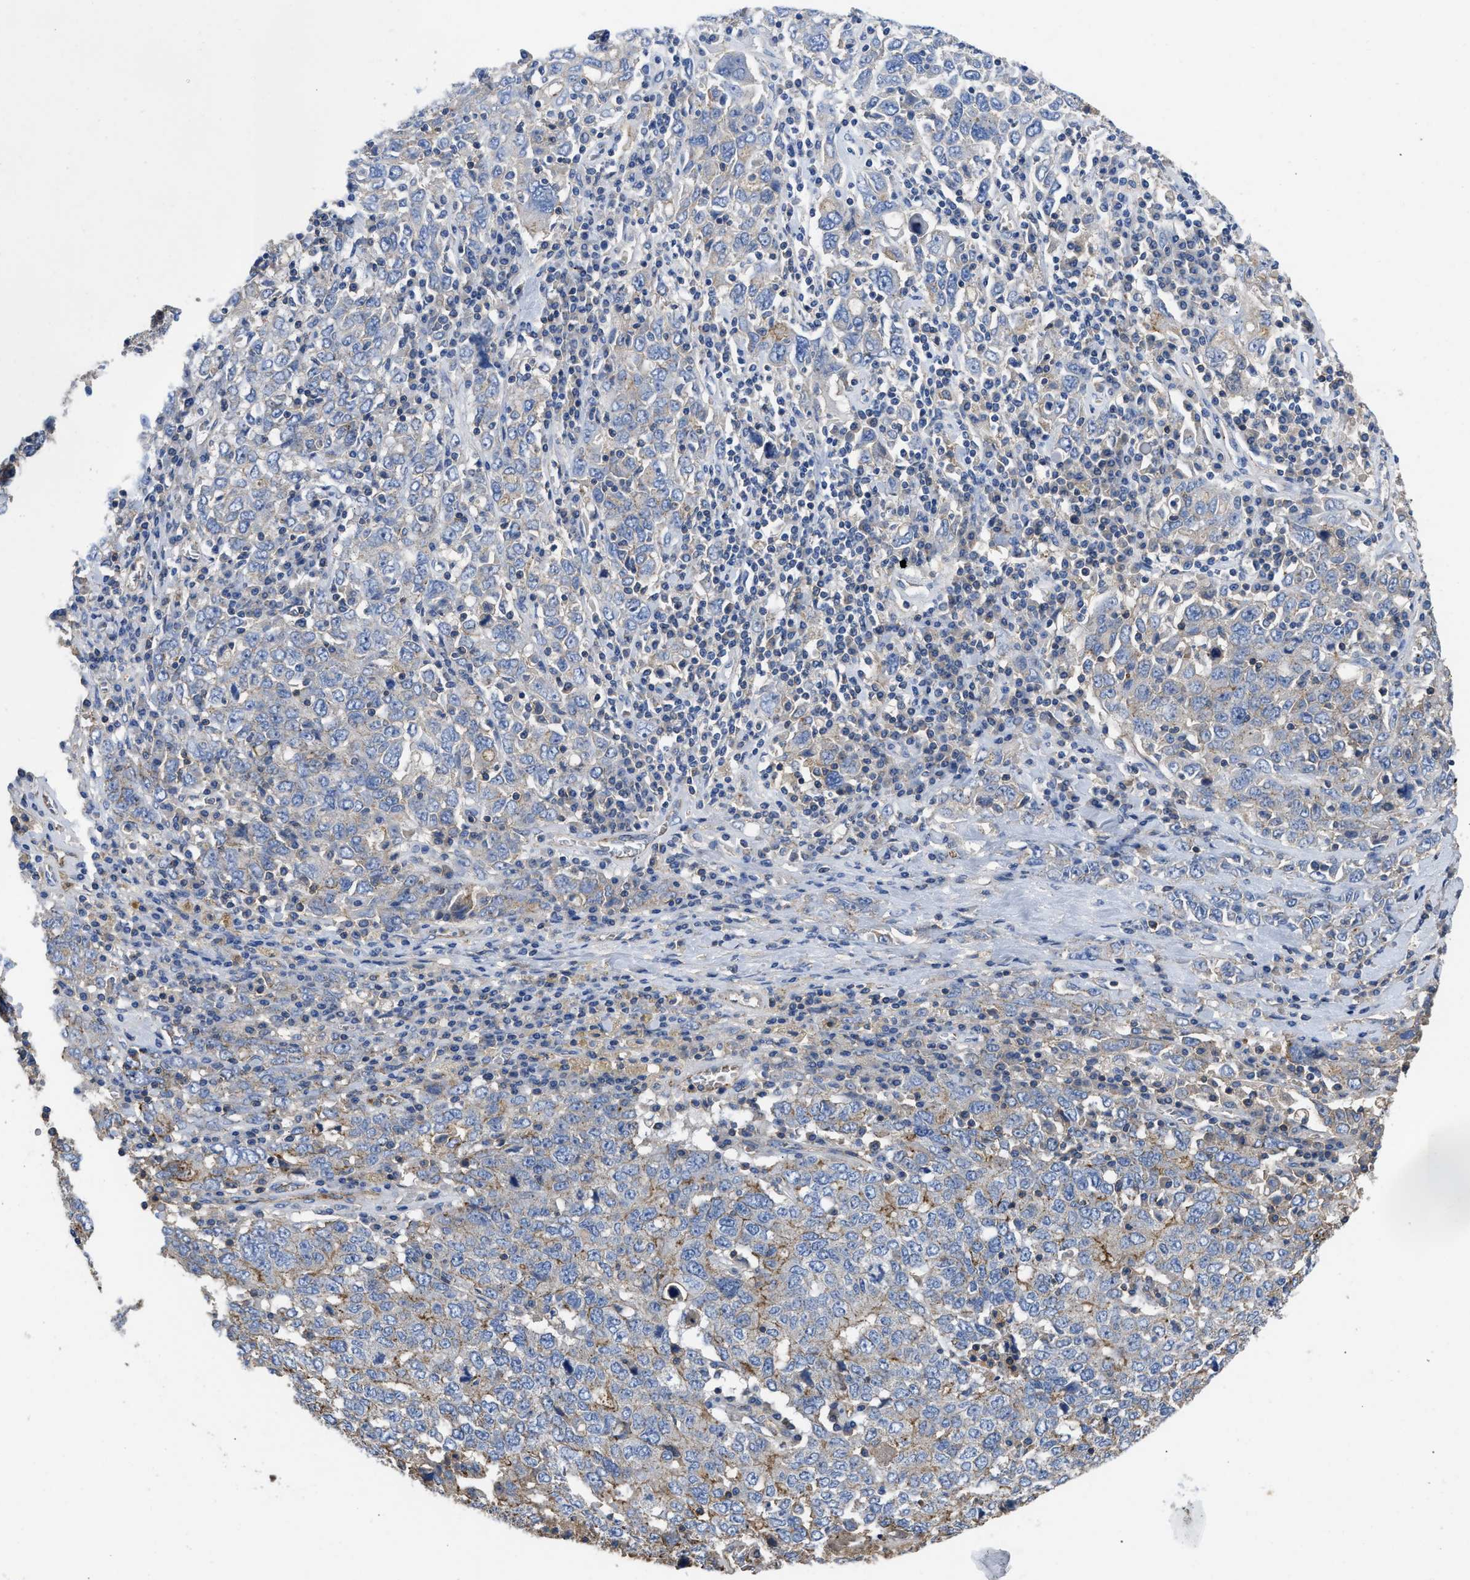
{"staining": {"intensity": "weak", "quantity": "25%-75%", "location": "cytoplasmic/membranous"}, "tissue": "ovarian cancer", "cell_type": "Tumor cells", "image_type": "cancer", "snomed": [{"axis": "morphology", "description": "Carcinoma, endometroid"}, {"axis": "topography", "description": "Ovary"}], "caption": "There is low levels of weak cytoplasmic/membranous staining in tumor cells of ovarian cancer, as demonstrated by immunohistochemical staining (brown color).", "gene": "USP4", "patient": {"sex": "female", "age": 62}}